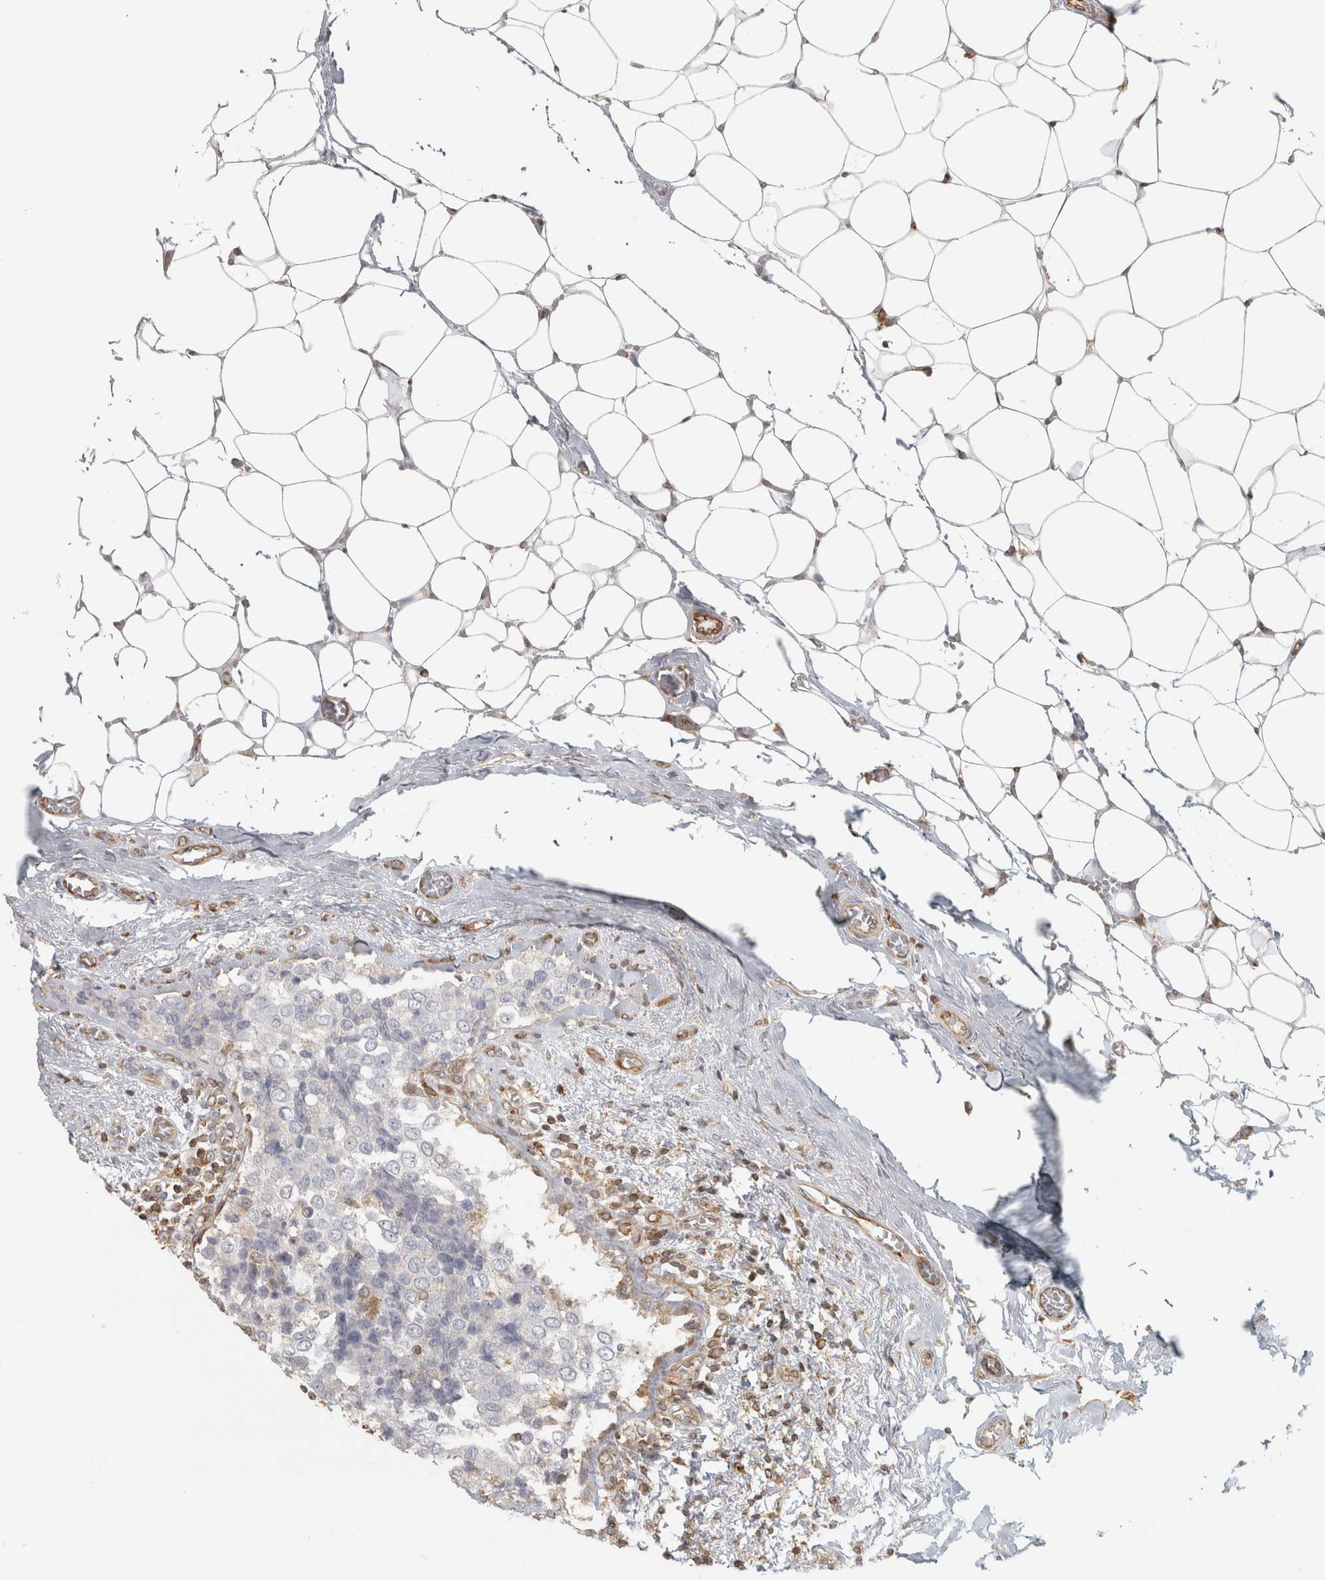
{"staining": {"intensity": "negative", "quantity": "none", "location": "none"}, "tissue": "breast cancer", "cell_type": "Tumor cells", "image_type": "cancer", "snomed": [{"axis": "morphology", "description": "Normal tissue, NOS"}, {"axis": "morphology", "description": "Duct carcinoma"}, {"axis": "topography", "description": "Breast"}], "caption": "A micrograph of breast invasive ductal carcinoma stained for a protein demonstrates no brown staining in tumor cells. (Stains: DAB immunohistochemistry (IHC) with hematoxylin counter stain, Microscopy: brightfield microscopy at high magnification).", "gene": "HLA-E", "patient": {"sex": "female", "age": 43}}